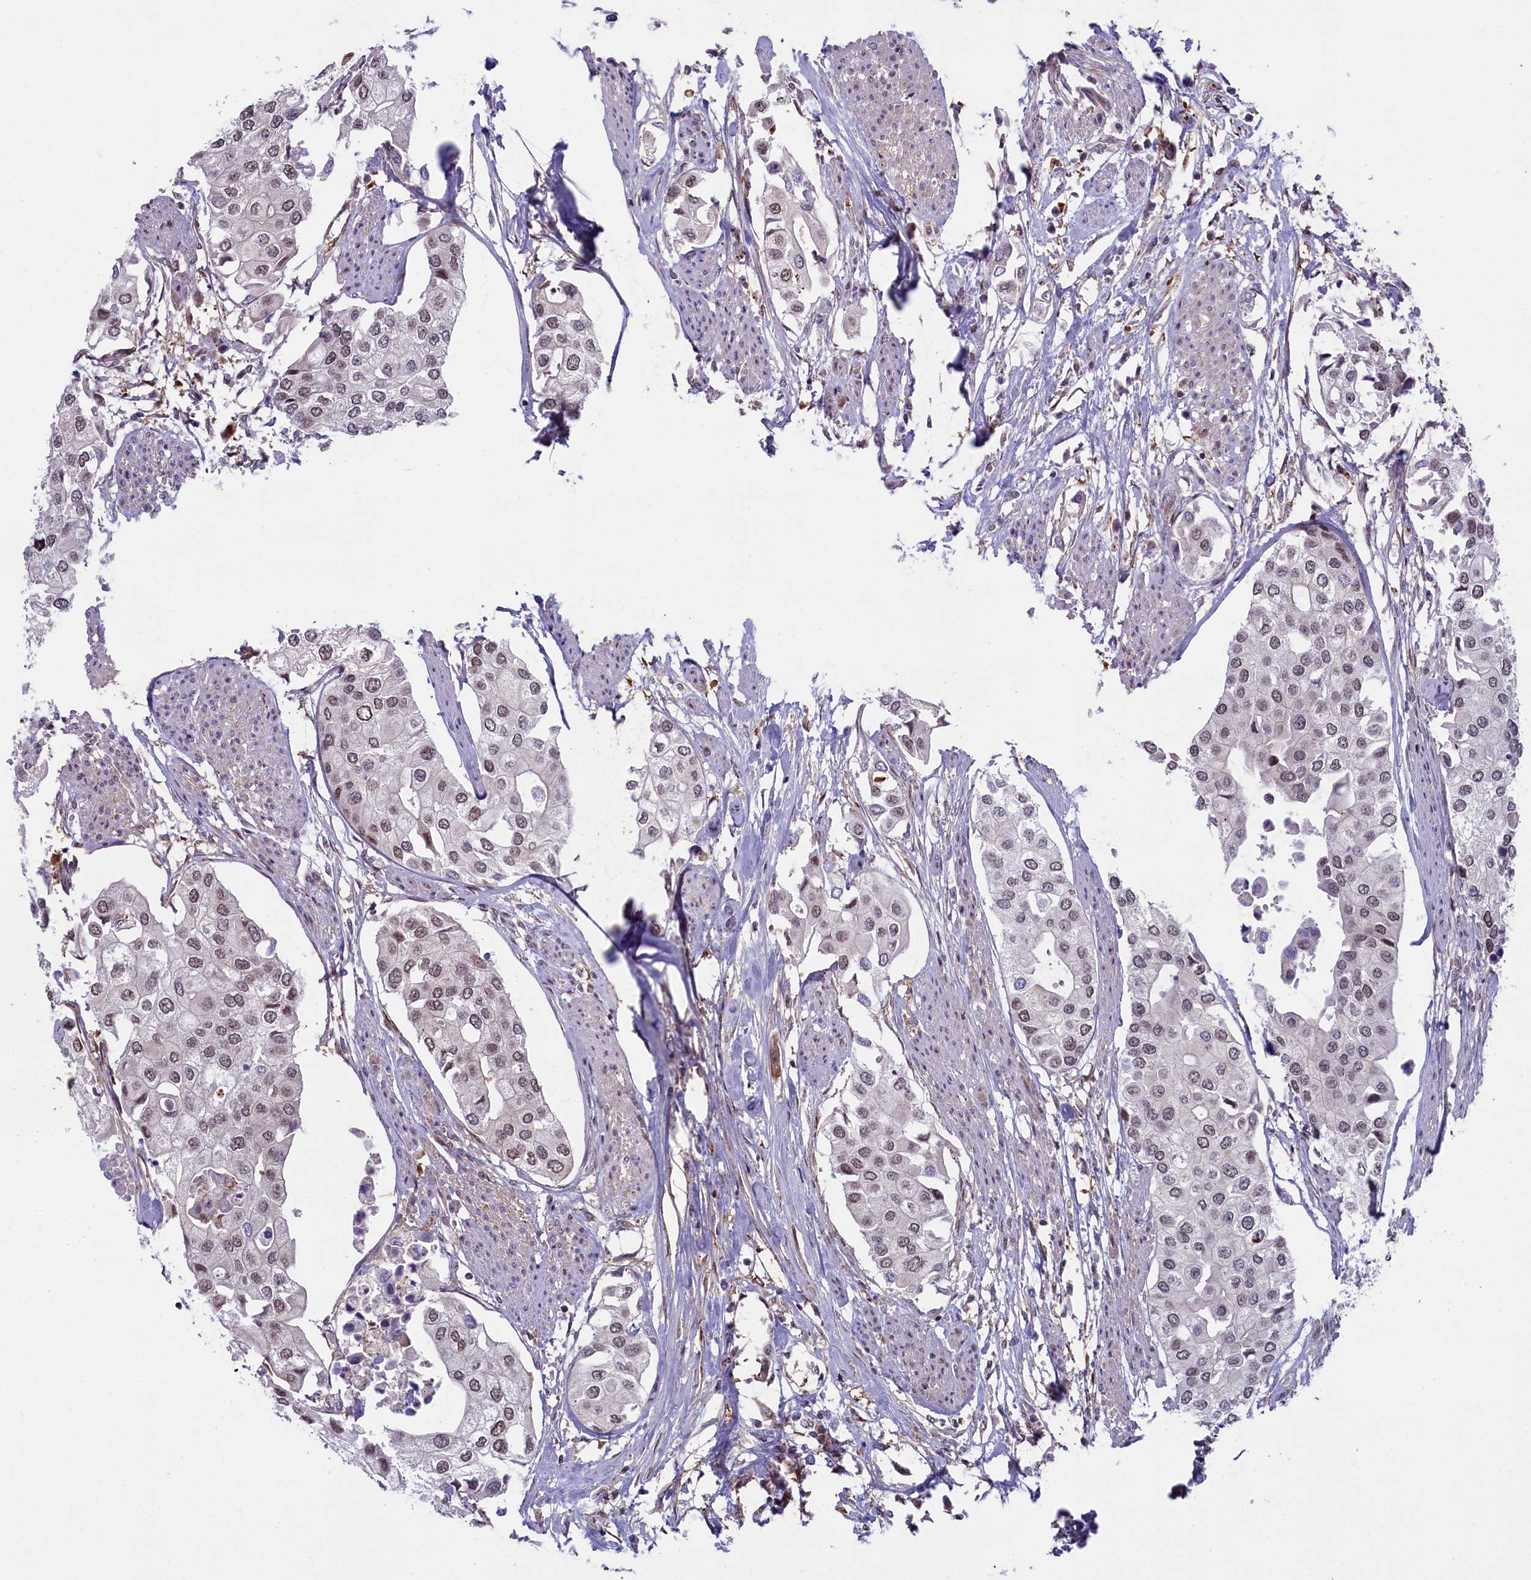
{"staining": {"intensity": "weak", "quantity": ">75%", "location": "nuclear"}, "tissue": "urothelial cancer", "cell_type": "Tumor cells", "image_type": "cancer", "snomed": [{"axis": "morphology", "description": "Urothelial carcinoma, High grade"}, {"axis": "topography", "description": "Urinary bladder"}], "caption": "A low amount of weak nuclear positivity is appreciated in approximately >75% of tumor cells in urothelial cancer tissue.", "gene": "FCHO1", "patient": {"sex": "male", "age": 64}}